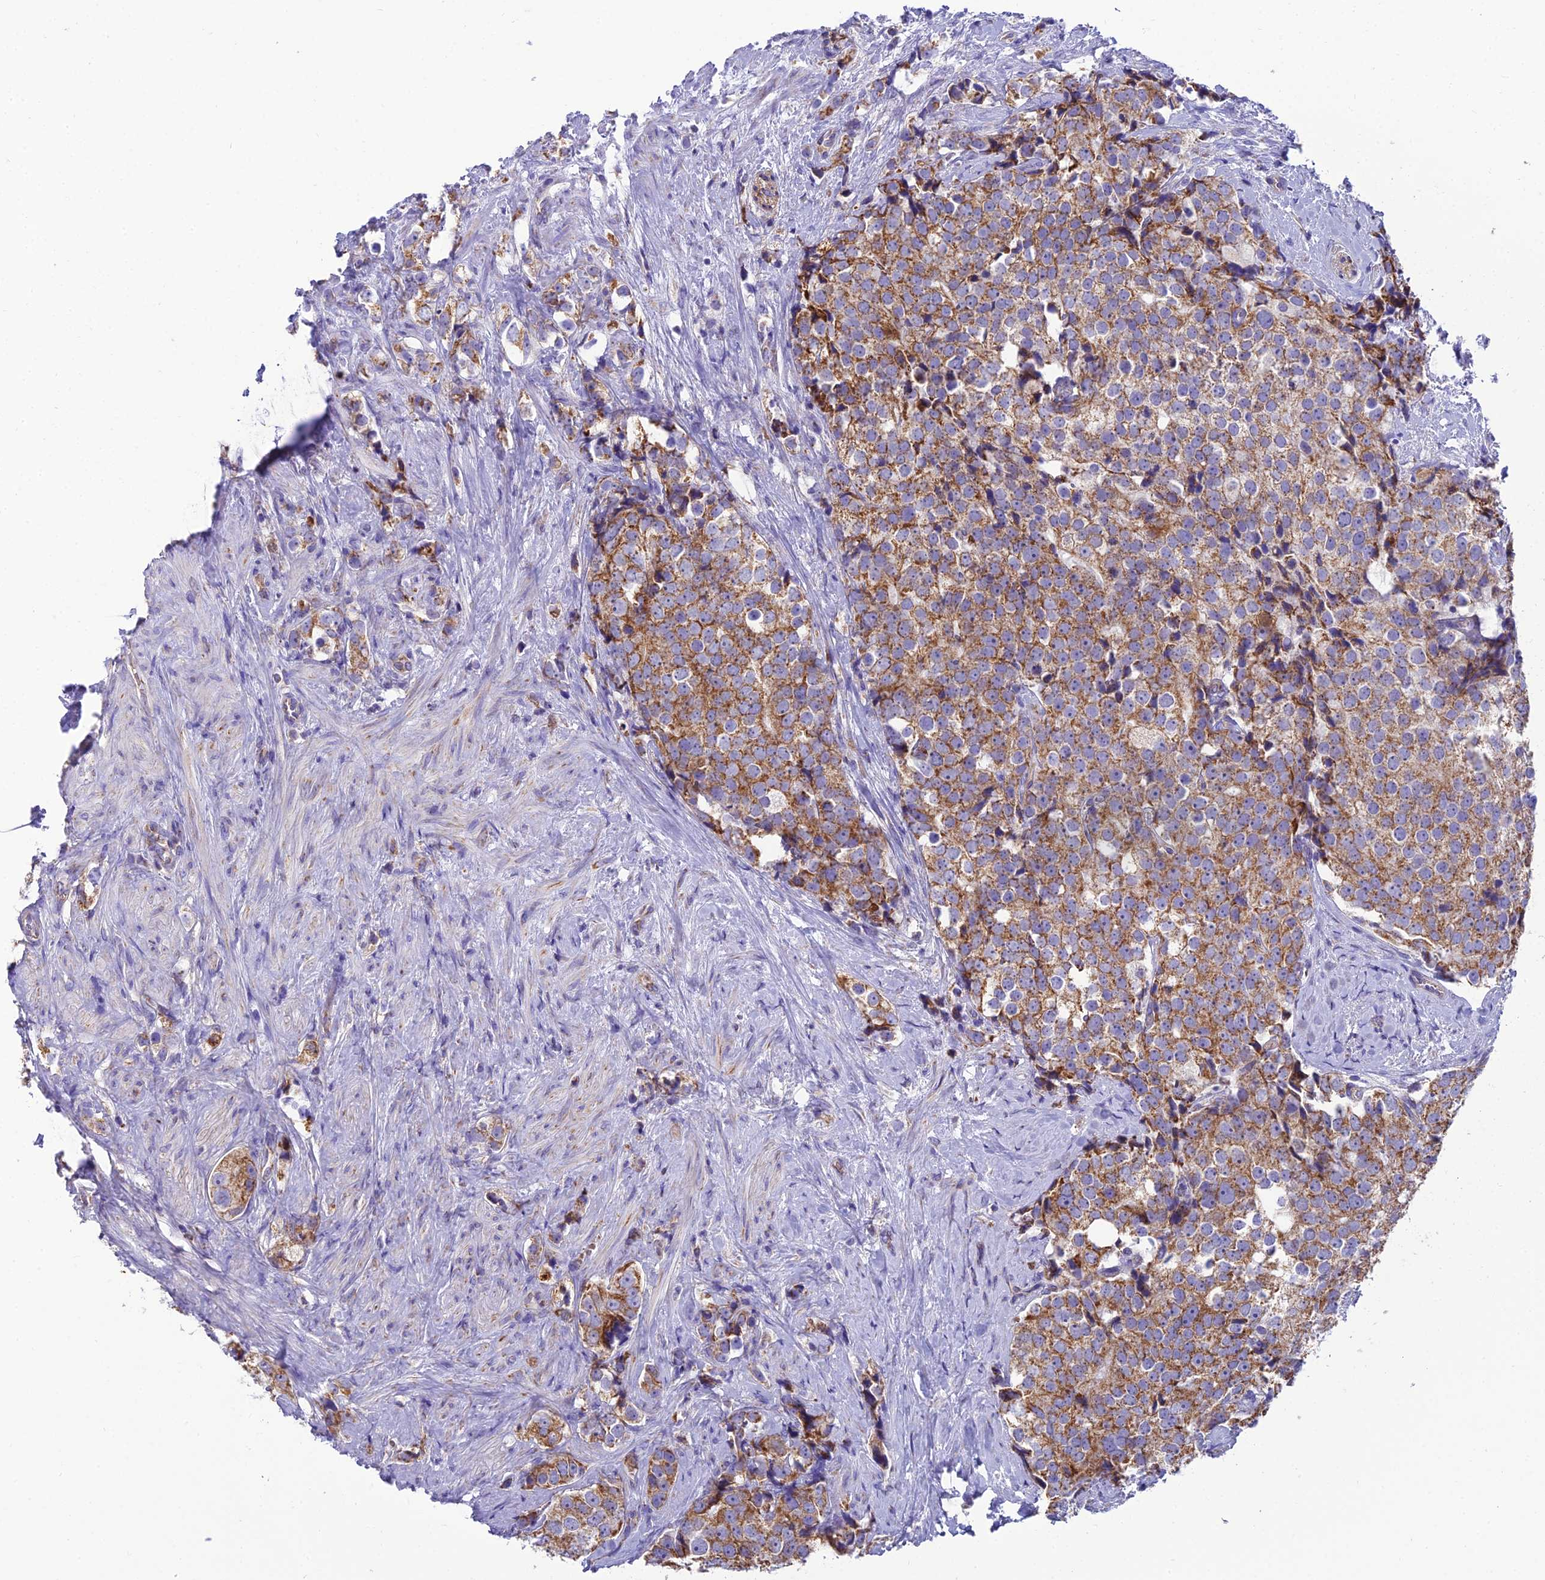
{"staining": {"intensity": "moderate", "quantity": ">75%", "location": "cytoplasmic/membranous"}, "tissue": "prostate cancer", "cell_type": "Tumor cells", "image_type": "cancer", "snomed": [{"axis": "morphology", "description": "Adenocarcinoma, High grade"}, {"axis": "topography", "description": "Prostate"}], "caption": "Moderate cytoplasmic/membranous staining is seen in about >75% of tumor cells in prostate cancer. The protein is shown in brown color, while the nuclei are stained blue.", "gene": "GPD1", "patient": {"sex": "male", "age": 49}}